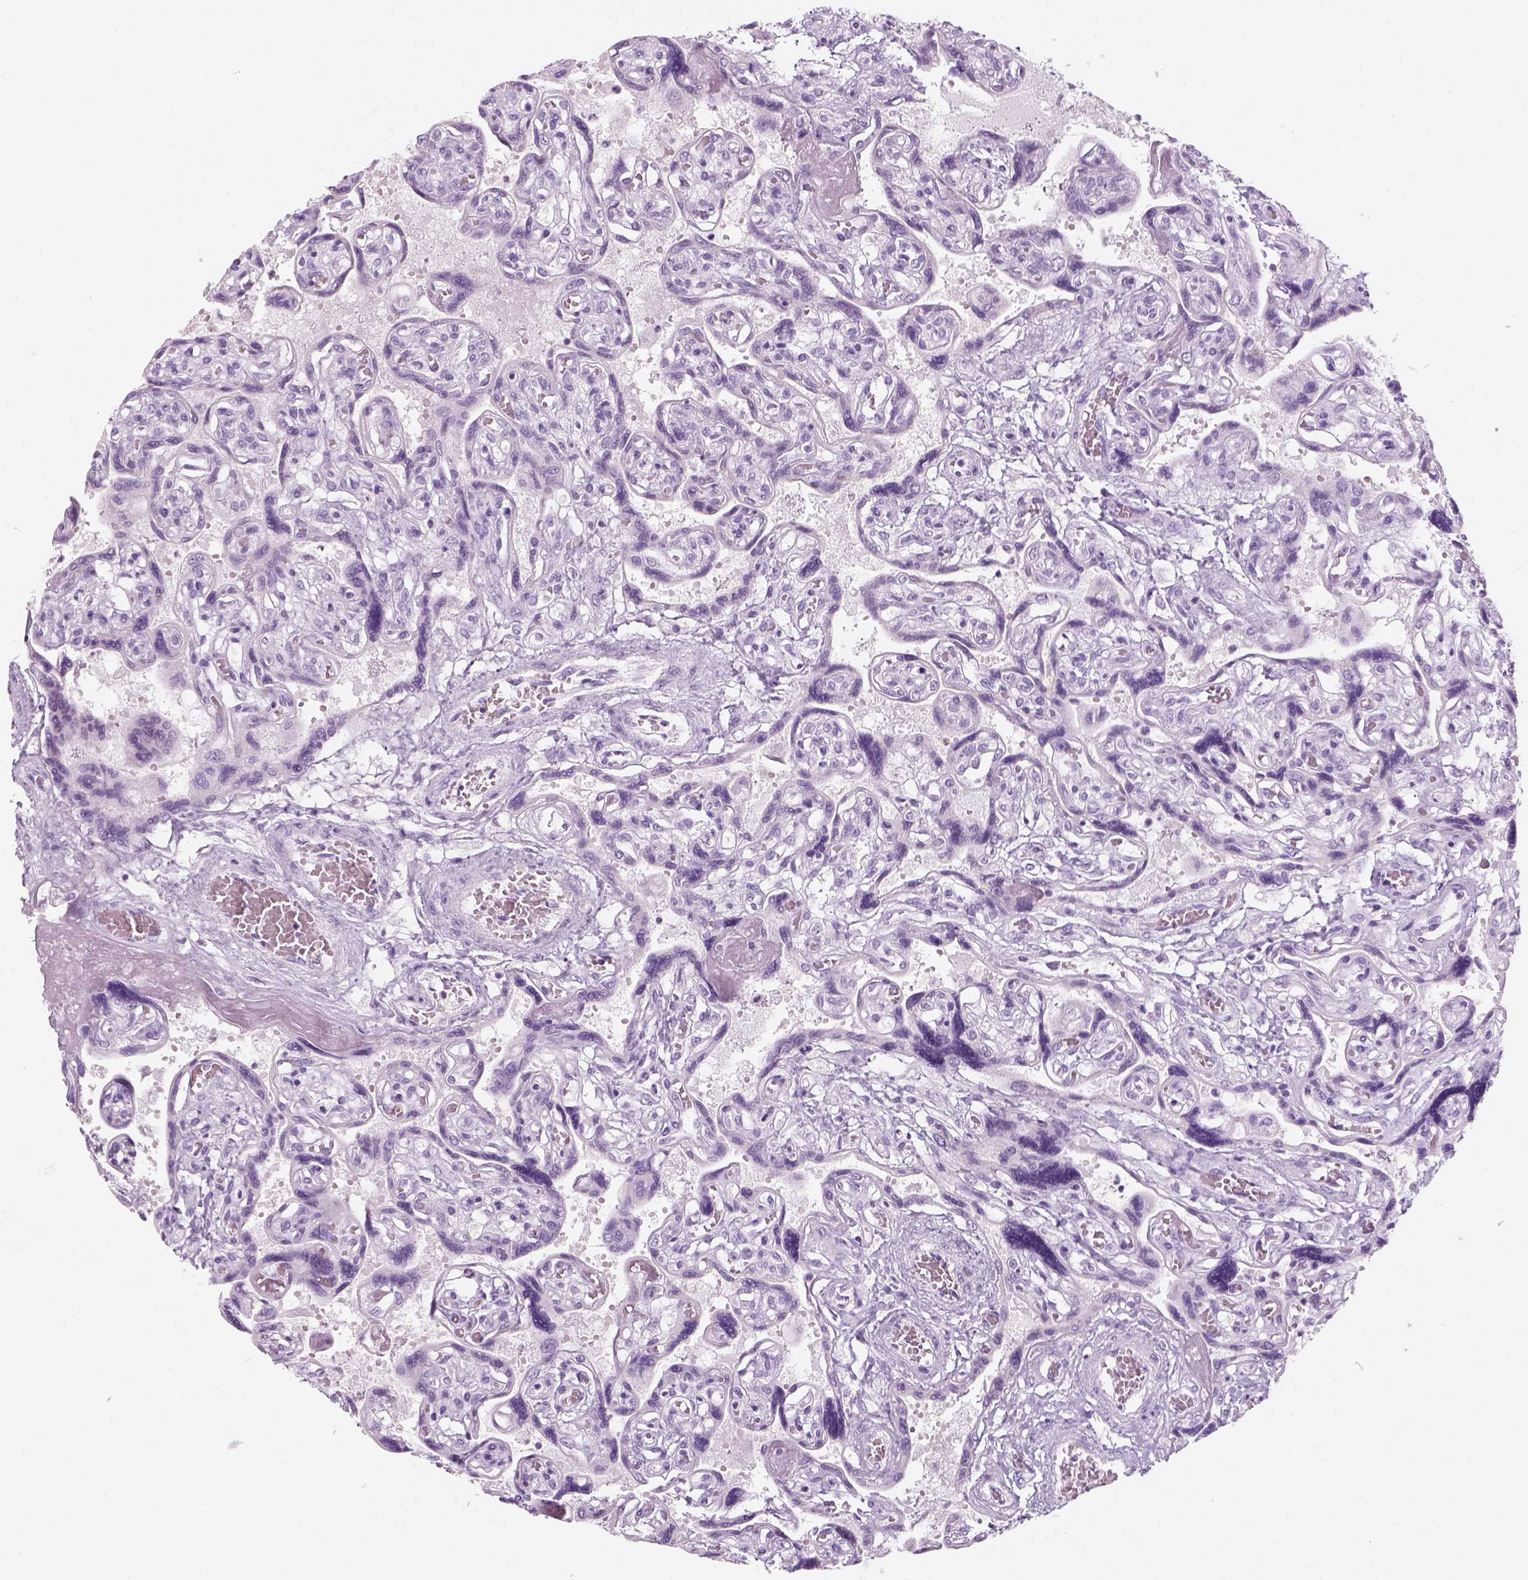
{"staining": {"intensity": "negative", "quantity": "none", "location": "none"}, "tissue": "placenta", "cell_type": "Decidual cells", "image_type": "normal", "snomed": [{"axis": "morphology", "description": "Normal tissue, NOS"}, {"axis": "topography", "description": "Placenta"}], "caption": "A micrograph of placenta stained for a protein shows no brown staining in decidual cells.", "gene": "KRTAP11", "patient": {"sex": "female", "age": 32}}